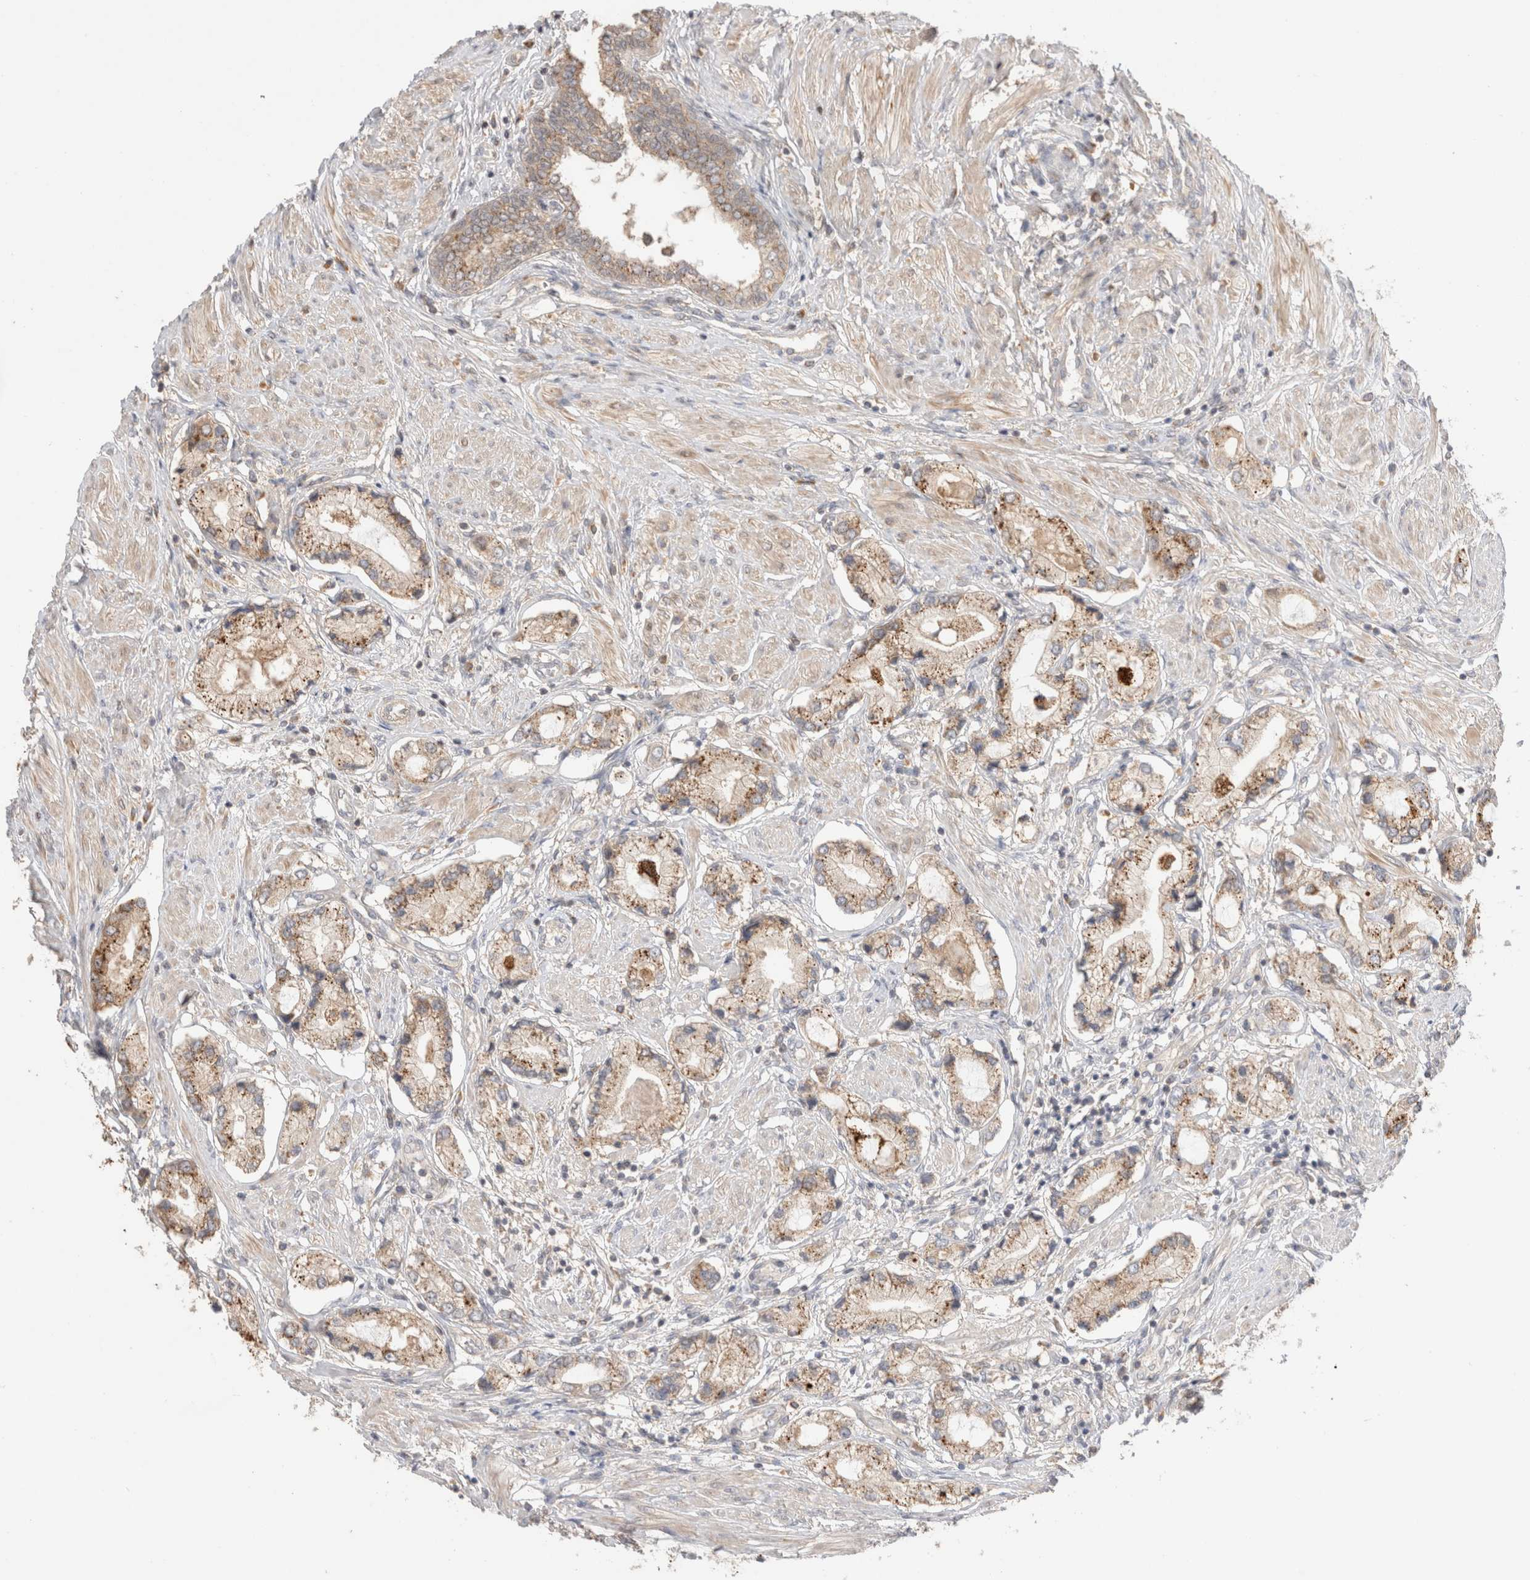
{"staining": {"intensity": "moderate", "quantity": ">75%", "location": "cytoplasmic/membranous"}, "tissue": "prostate cancer", "cell_type": "Tumor cells", "image_type": "cancer", "snomed": [{"axis": "morphology", "description": "Adenocarcinoma, Low grade"}, {"axis": "topography", "description": "Prostate"}], "caption": "Immunohistochemistry (IHC) photomicrograph of neoplastic tissue: human prostate cancer stained using immunohistochemistry (IHC) displays medium levels of moderate protein expression localized specifically in the cytoplasmic/membranous of tumor cells, appearing as a cytoplasmic/membranous brown color.", "gene": "VPS28", "patient": {"sex": "male", "age": 71}}